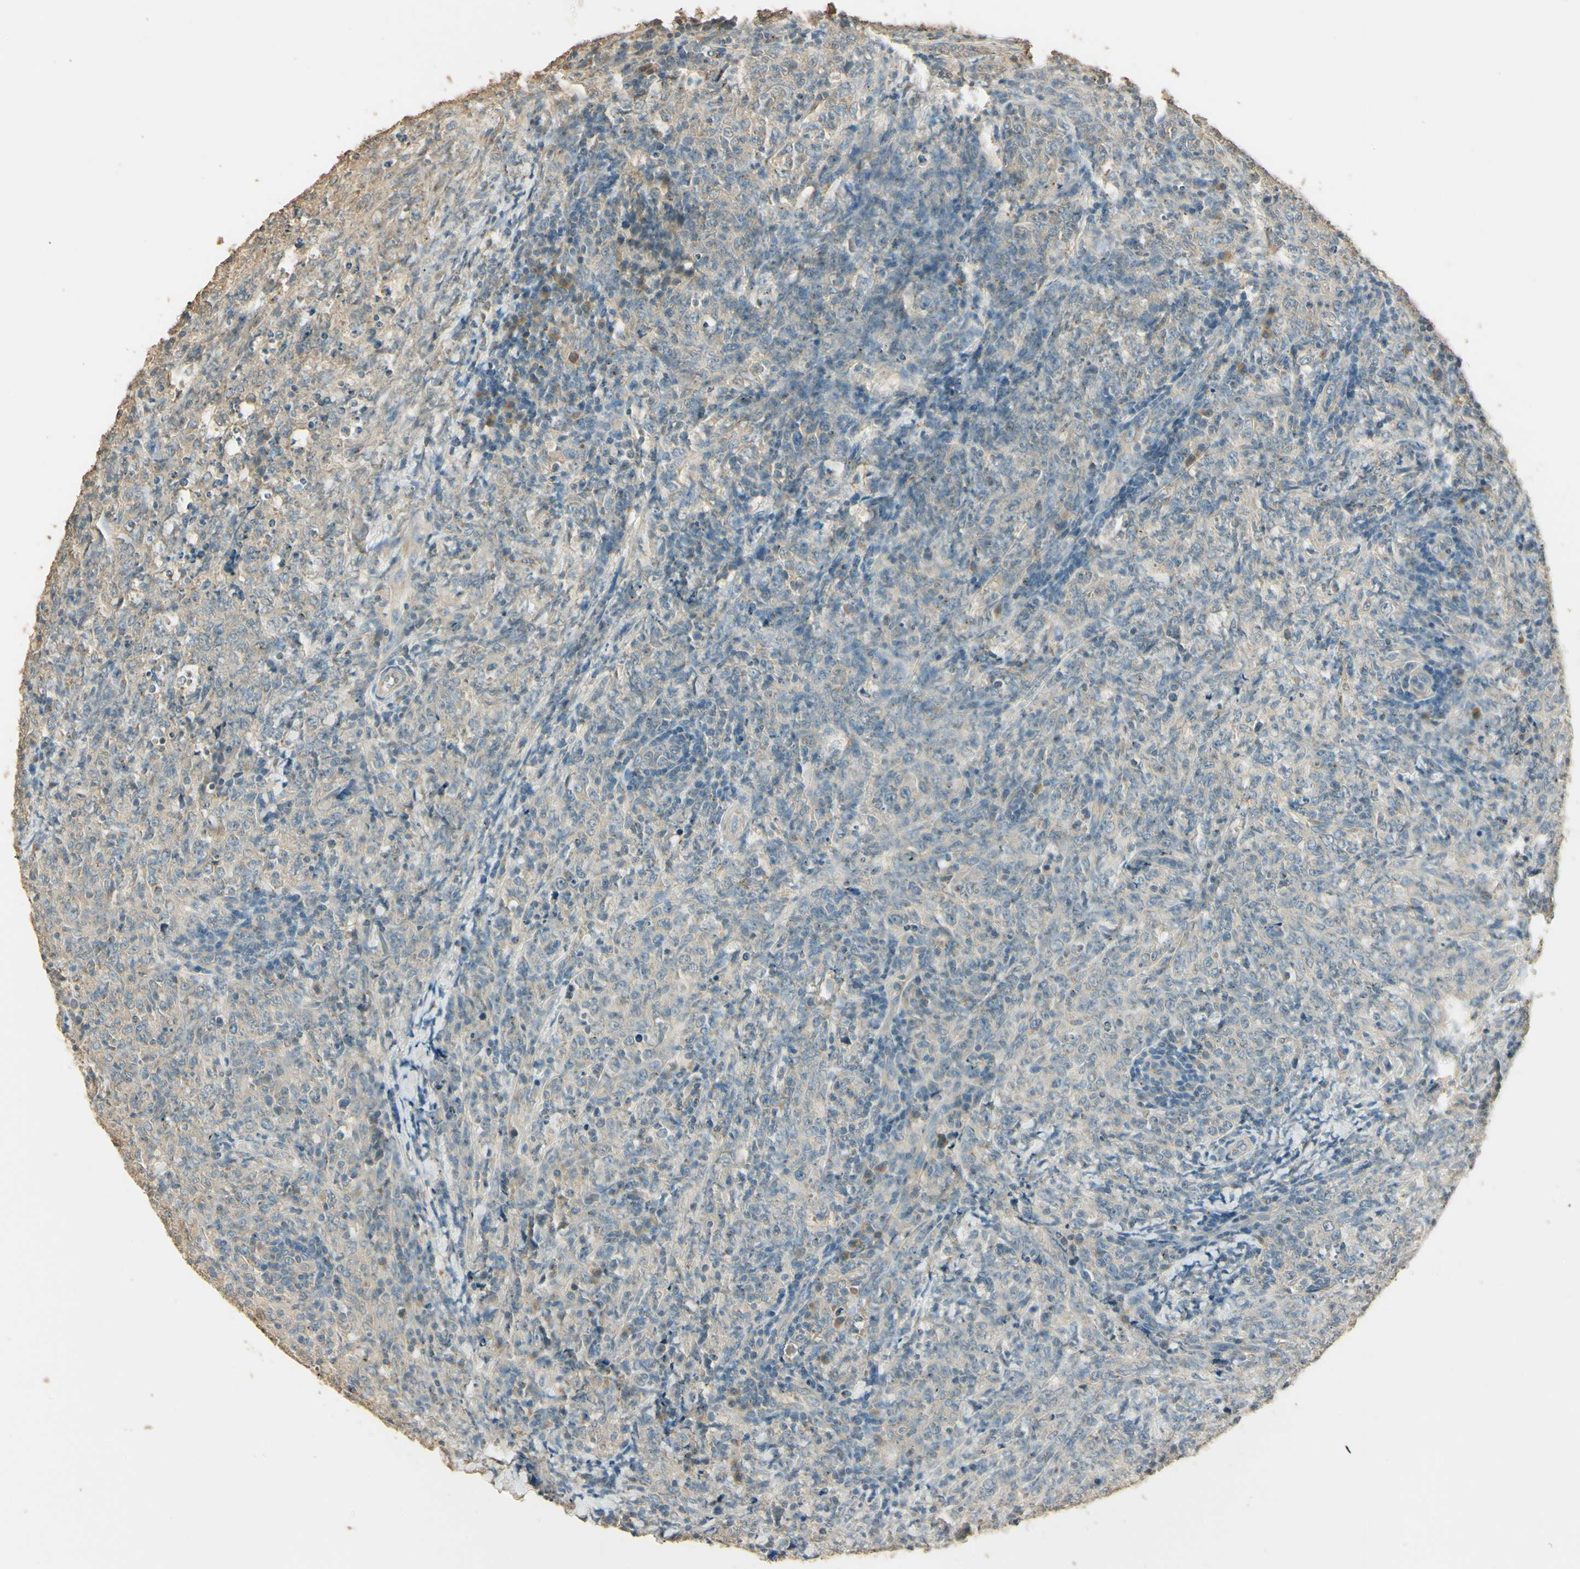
{"staining": {"intensity": "weak", "quantity": "25%-75%", "location": "cytoplasmic/membranous"}, "tissue": "lymphoma", "cell_type": "Tumor cells", "image_type": "cancer", "snomed": [{"axis": "morphology", "description": "Malignant lymphoma, non-Hodgkin's type, High grade"}, {"axis": "topography", "description": "Tonsil"}], "caption": "Protein staining exhibits weak cytoplasmic/membranous expression in approximately 25%-75% of tumor cells in lymphoma.", "gene": "UXS1", "patient": {"sex": "female", "age": 36}}